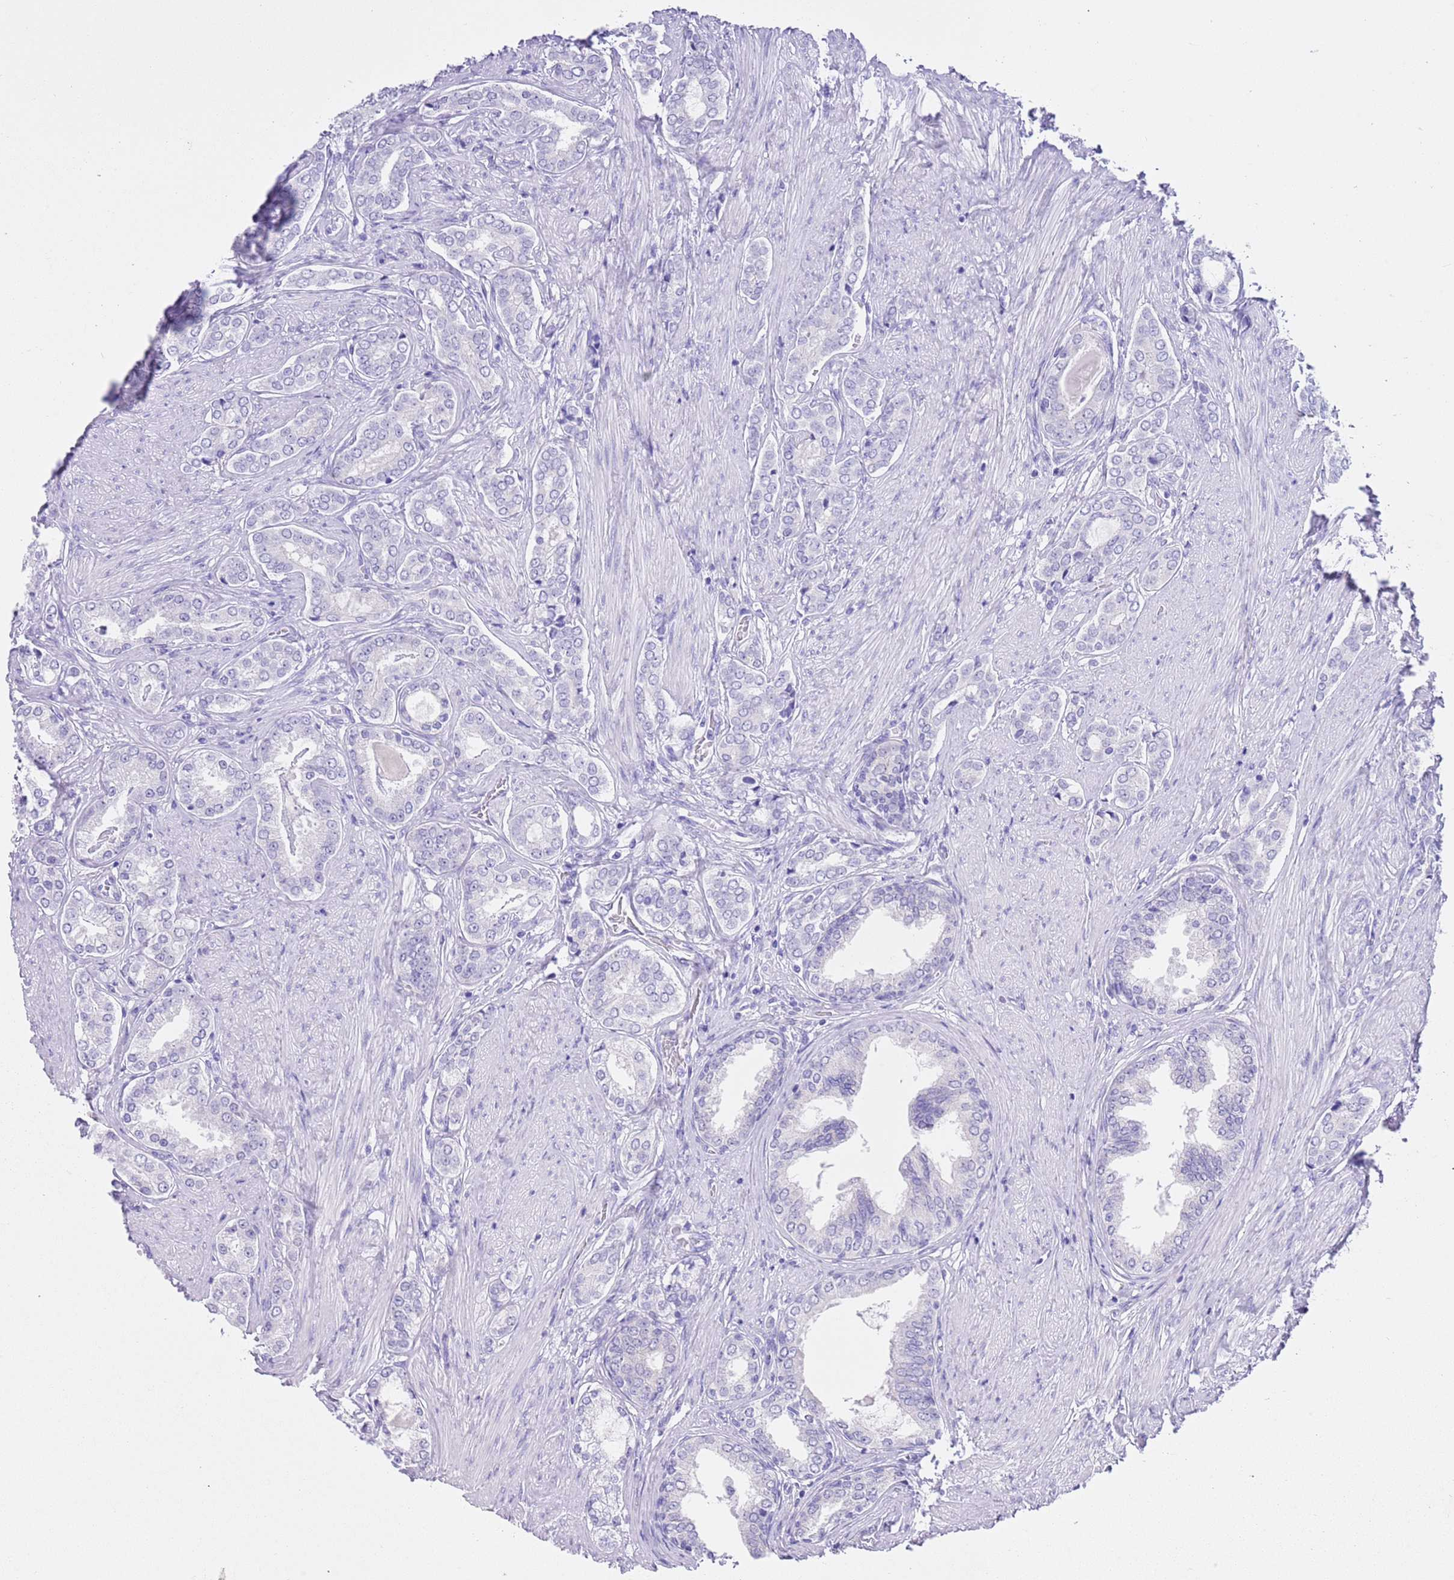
{"staining": {"intensity": "negative", "quantity": "none", "location": "none"}, "tissue": "prostate cancer", "cell_type": "Tumor cells", "image_type": "cancer", "snomed": [{"axis": "morphology", "description": "Adenocarcinoma, High grade"}, {"axis": "topography", "description": "Prostate"}], "caption": "Adenocarcinoma (high-grade) (prostate) stained for a protein using immunohistochemistry exhibits no positivity tumor cells.", "gene": "TMEM185B", "patient": {"sex": "male", "age": 71}}